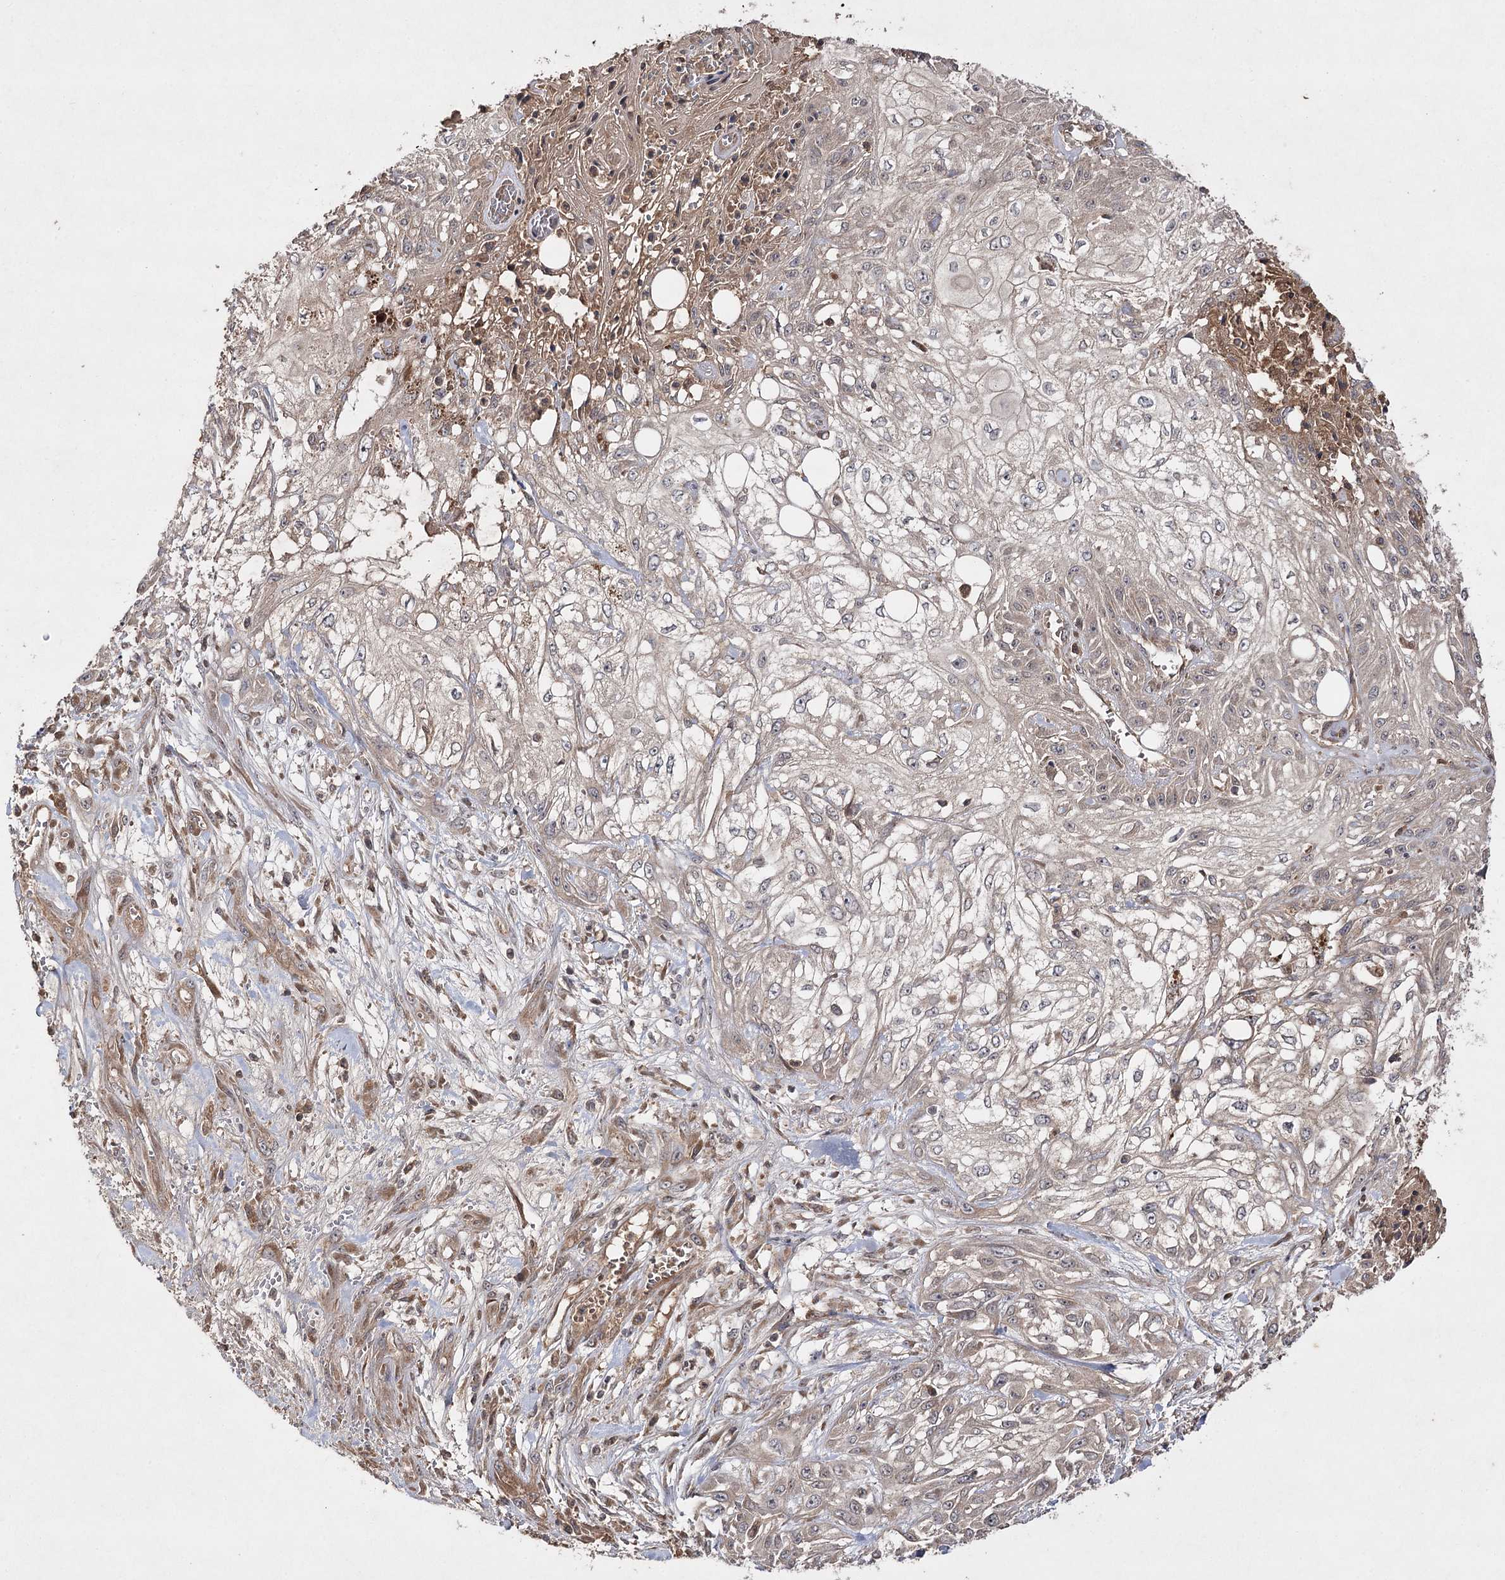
{"staining": {"intensity": "weak", "quantity": ">75%", "location": "cytoplasmic/membranous"}, "tissue": "skin cancer", "cell_type": "Tumor cells", "image_type": "cancer", "snomed": [{"axis": "morphology", "description": "Squamous cell carcinoma, NOS"}, {"axis": "morphology", "description": "Squamous cell carcinoma, metastatic, NOS"}, {"axis": "topography", "description": "Skin"}, {"axis": "topography", "description": "Lymph node"}], "caption": "A high-resolution micrograph shows immunohistochemistry (IHC) staining of skin cancer (metastatic squamous cell carcinoma), which exhibits weak cytoplasmic/membranous expression in approximately >75% of tumor cells.", "gene": "FANCL", "patient": {"sex": "male", "age": 75}}